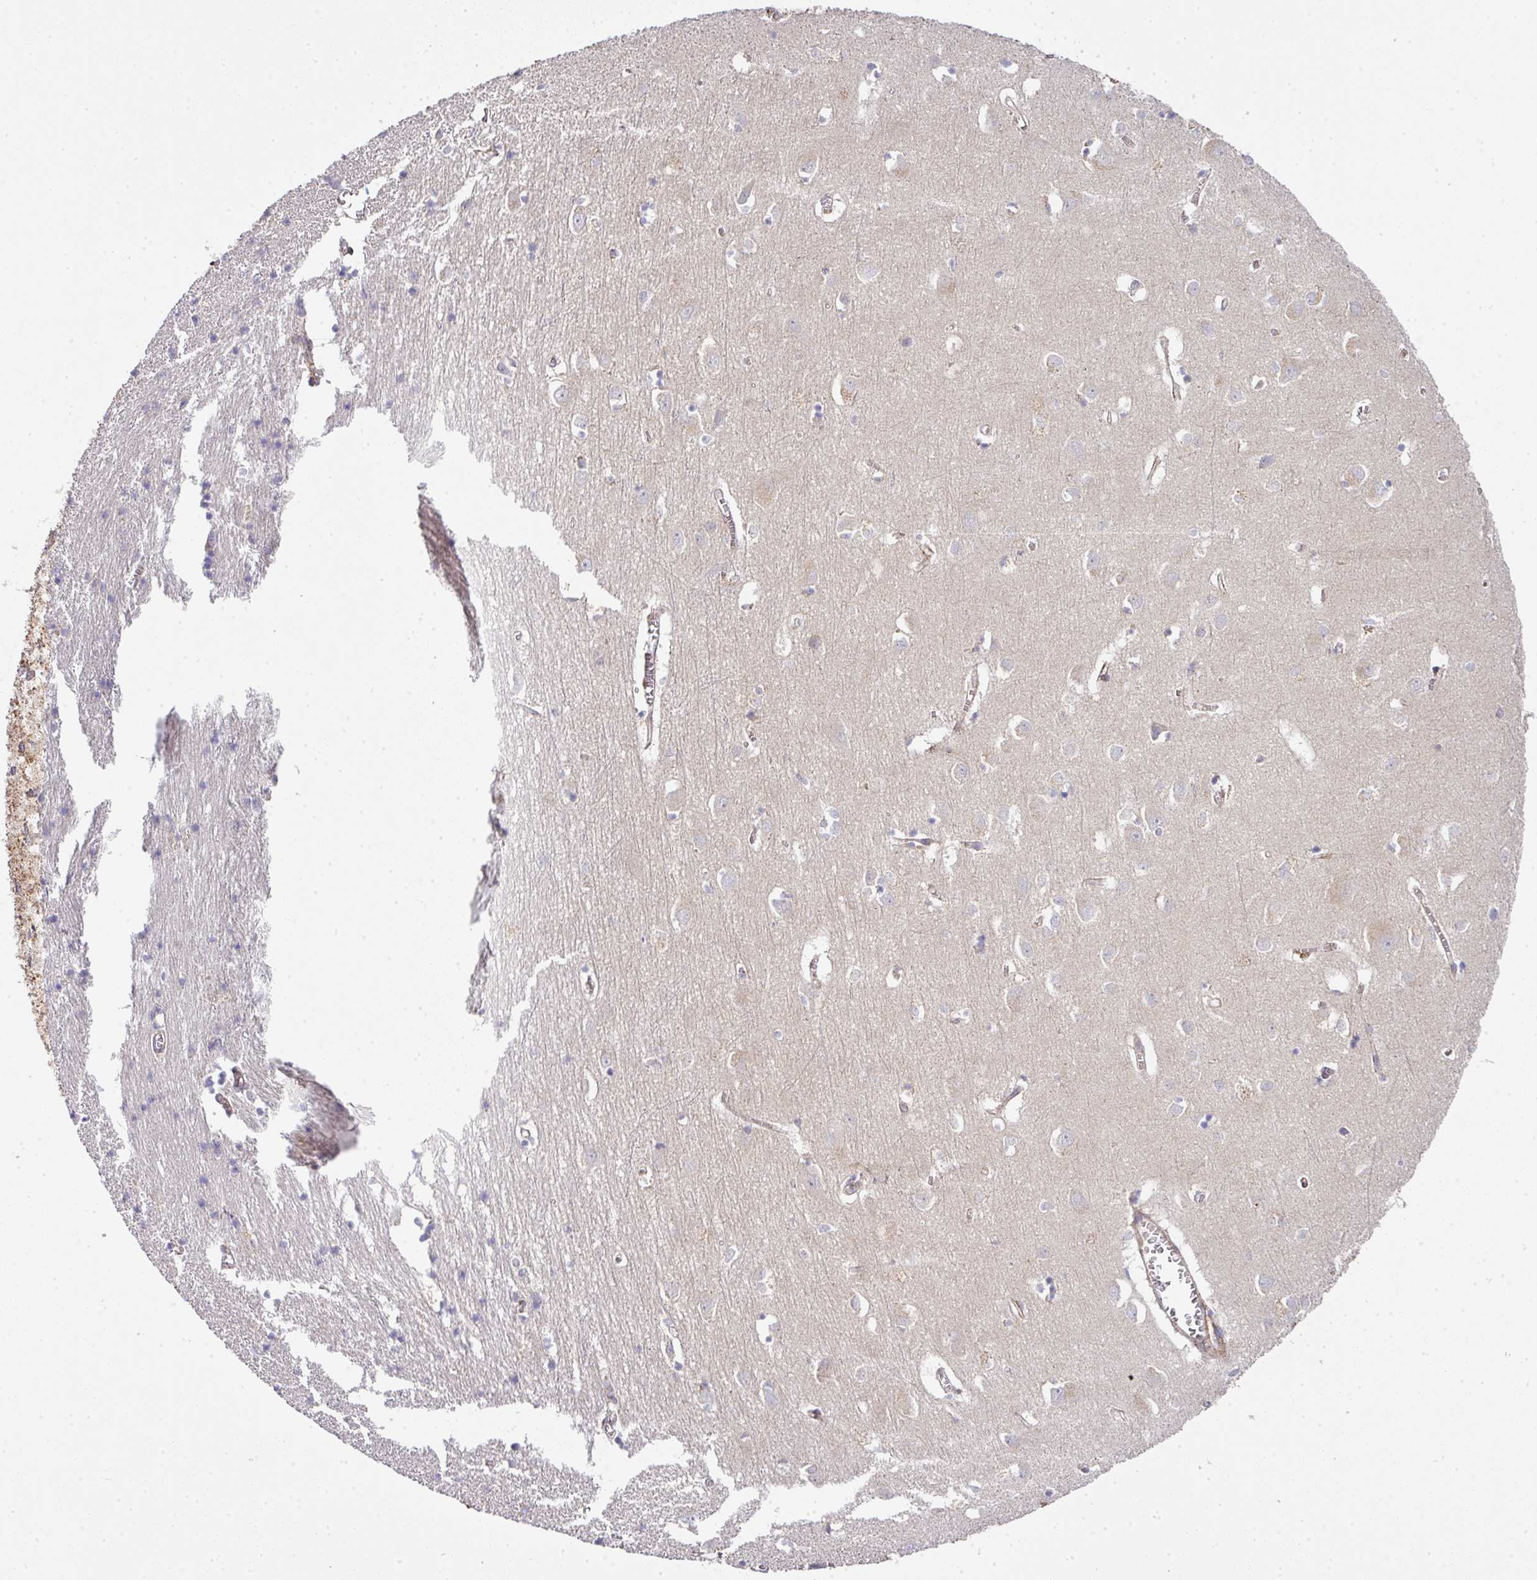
{"staining": {"intensity": "weak", "quantity": ">75%", "location": "cytoplasmic/membranous"}, "tissue": "cerebral cortex", "cell_type": "Endothelial cells", "image_type": "normal", "snomed": [{"axis": "morphology", "description": "Normal tissue, NOS"}, {"axis": "topography", "description": "Cerebral cortex"}], "caption": "Cerebral cortex stained for a protein (brown) displays weak cytoplasmic/membranous positive staining in about >75% of endothelial cells.", "gene": "STK35", "patient": {"sex": "male", "age": 70}}